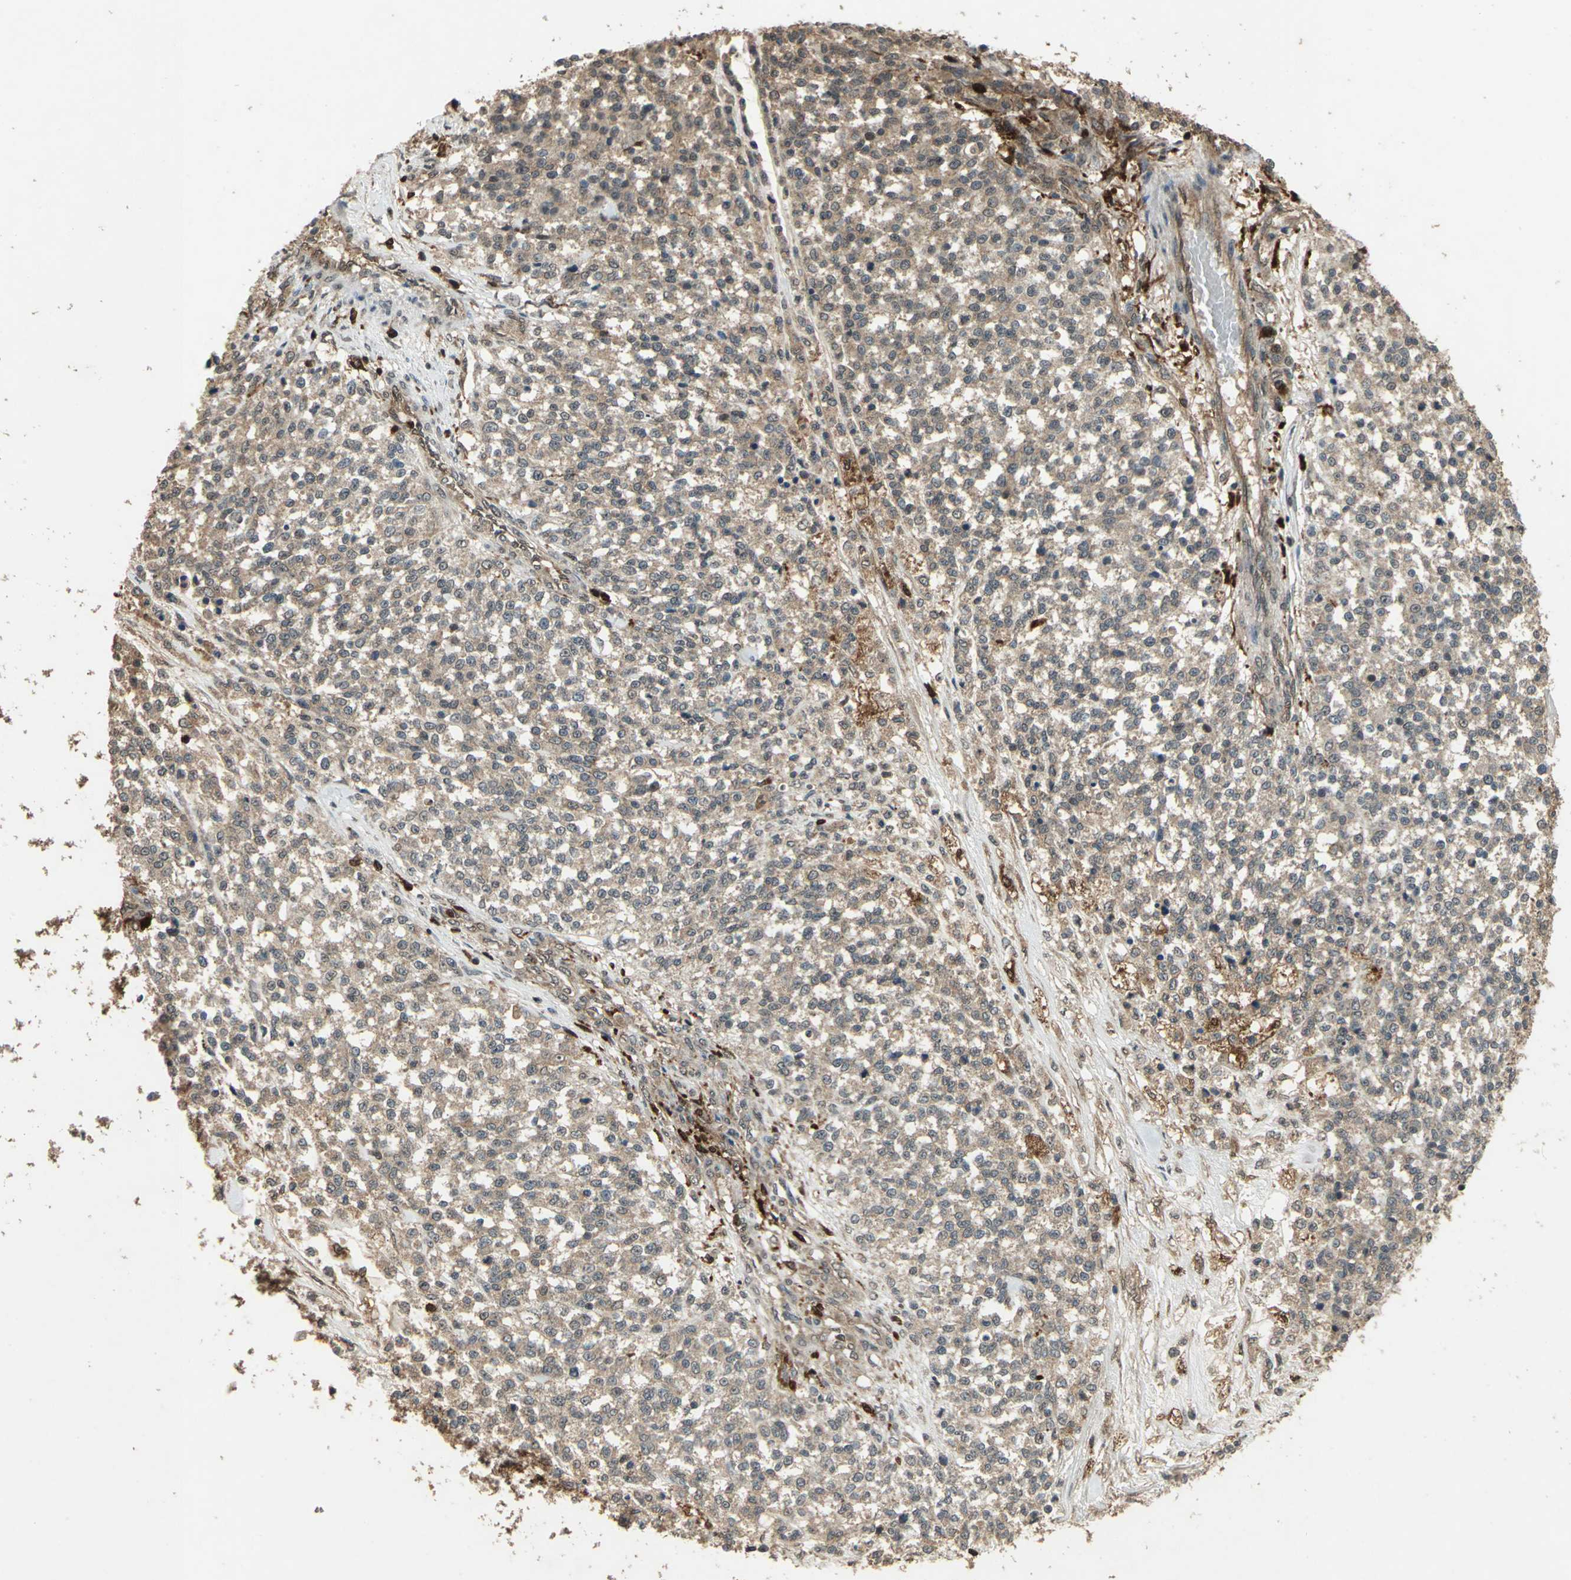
{"staining": {"intensity": "weak", "quantity": "25%-75%", "location": "cytoplasmic/membranous"}, "tissue": "testis cancer", "cell_type": "Tumor cells", "image_type": "cancer", "snomed": [{"axis": "morphology", "description": "Seminoma, NOS"}, {"axis": "topography", "description": "Testis"}], "caption": "Protein positivity by IHC demonstrates weak cytoplasmic/membranous expression in about 25%-75% of tumor cells in testis seminoma.", "gene": "PYCARD", "patient": {"sex": "male", "age": 59}}